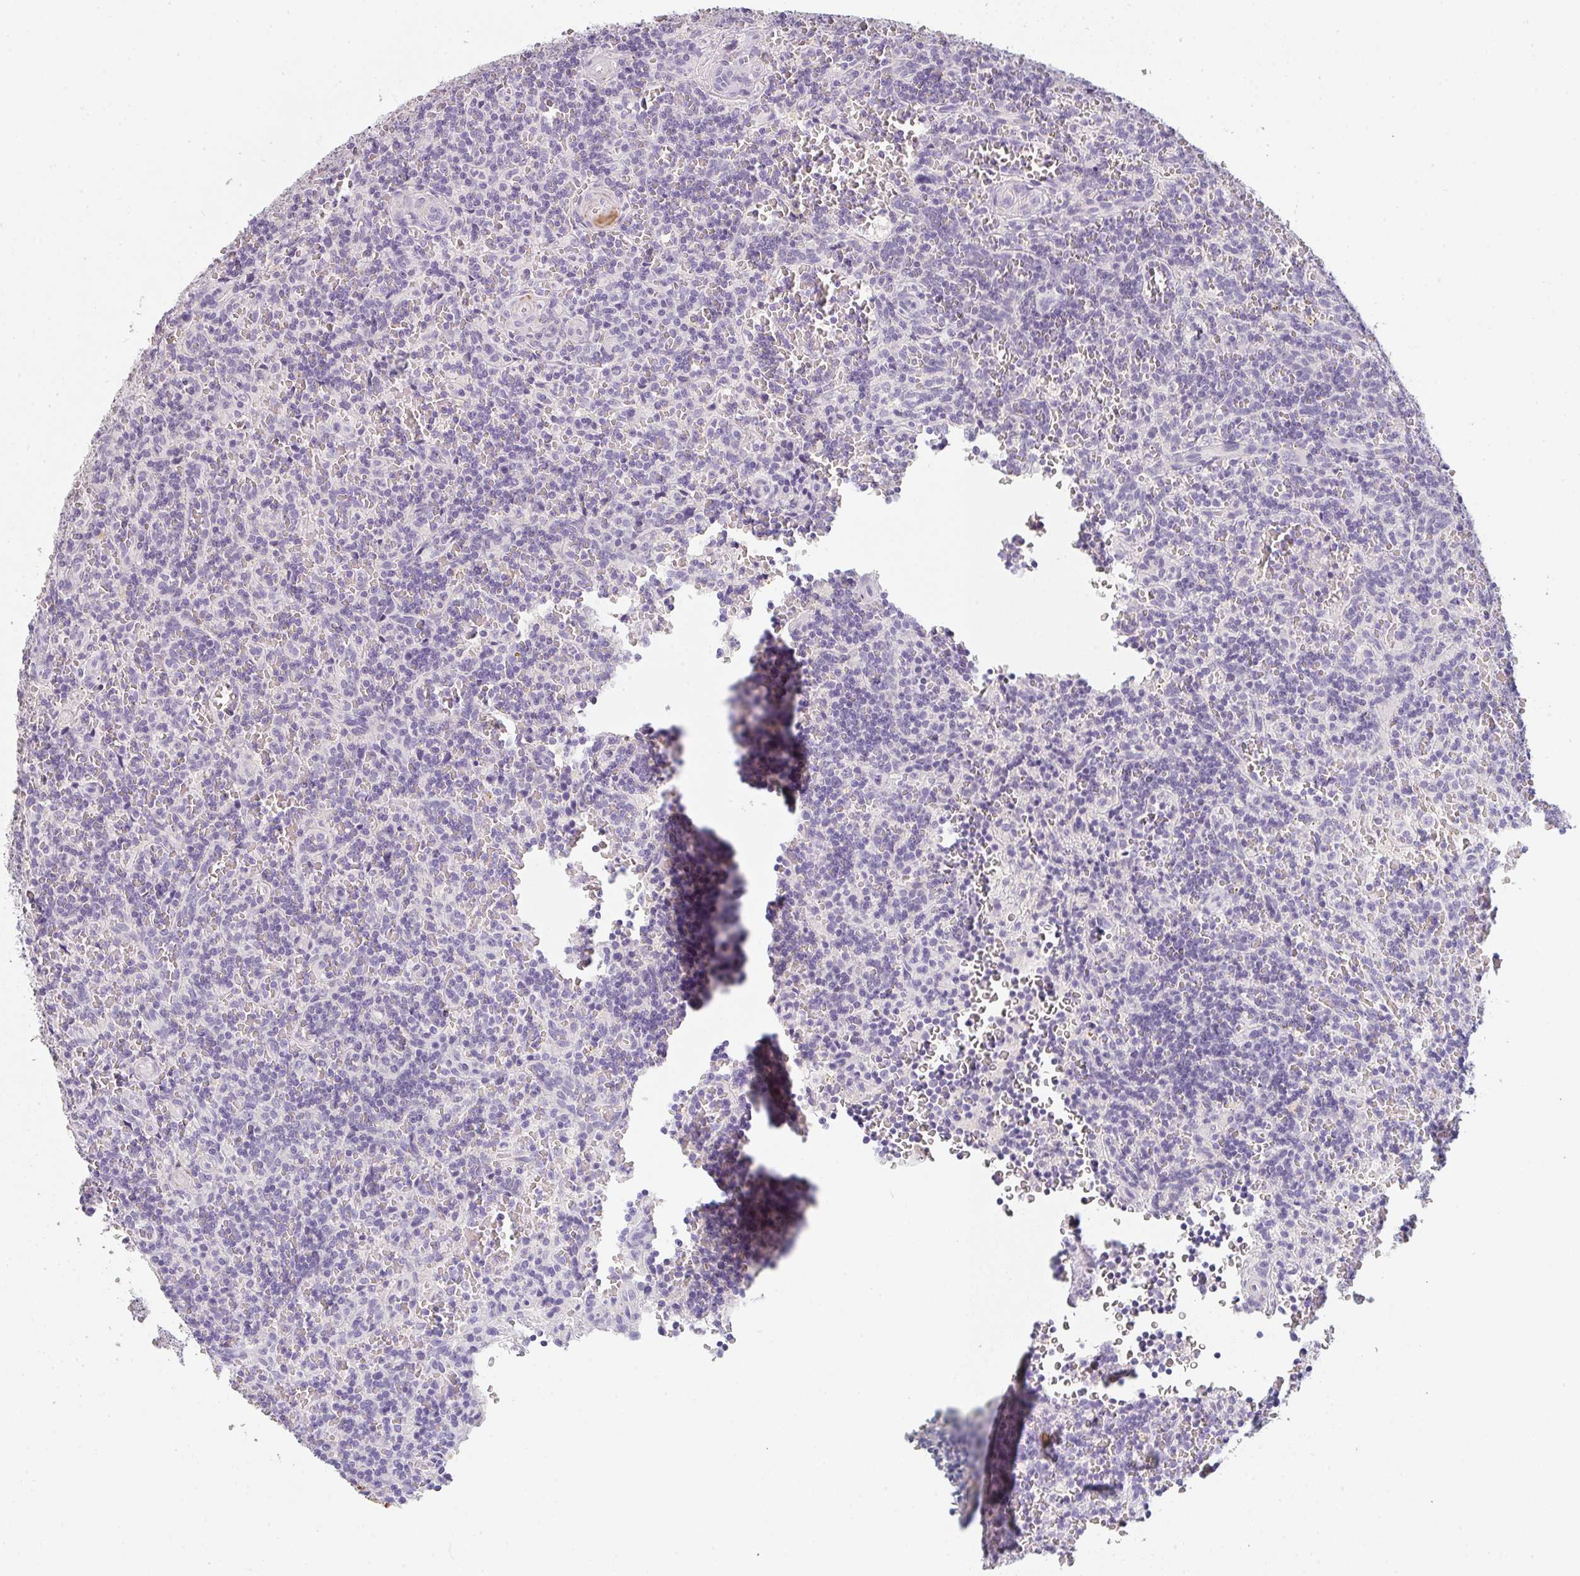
{"staining": {"intensity": "negative", "quantity": "none", "location": "none"}, "tissue": "lymphoma", "cell_type": "Tumor cells", "image_type": "cancer", "snomed": [{"axis": "morphology", "description": "Malignant lymphoma, non-Hodgkin's type, Low grade"}, {"axis": "topography", "description": "Spleen"}], "caption": "Malignant lymphoma, non-Hodgkin's type (low-grade) stained for a protein using IHC demonstrates no positivity tumor cells.", "gene": "C1QTNF8", "patient": {"sex": "male", "age": 73}}